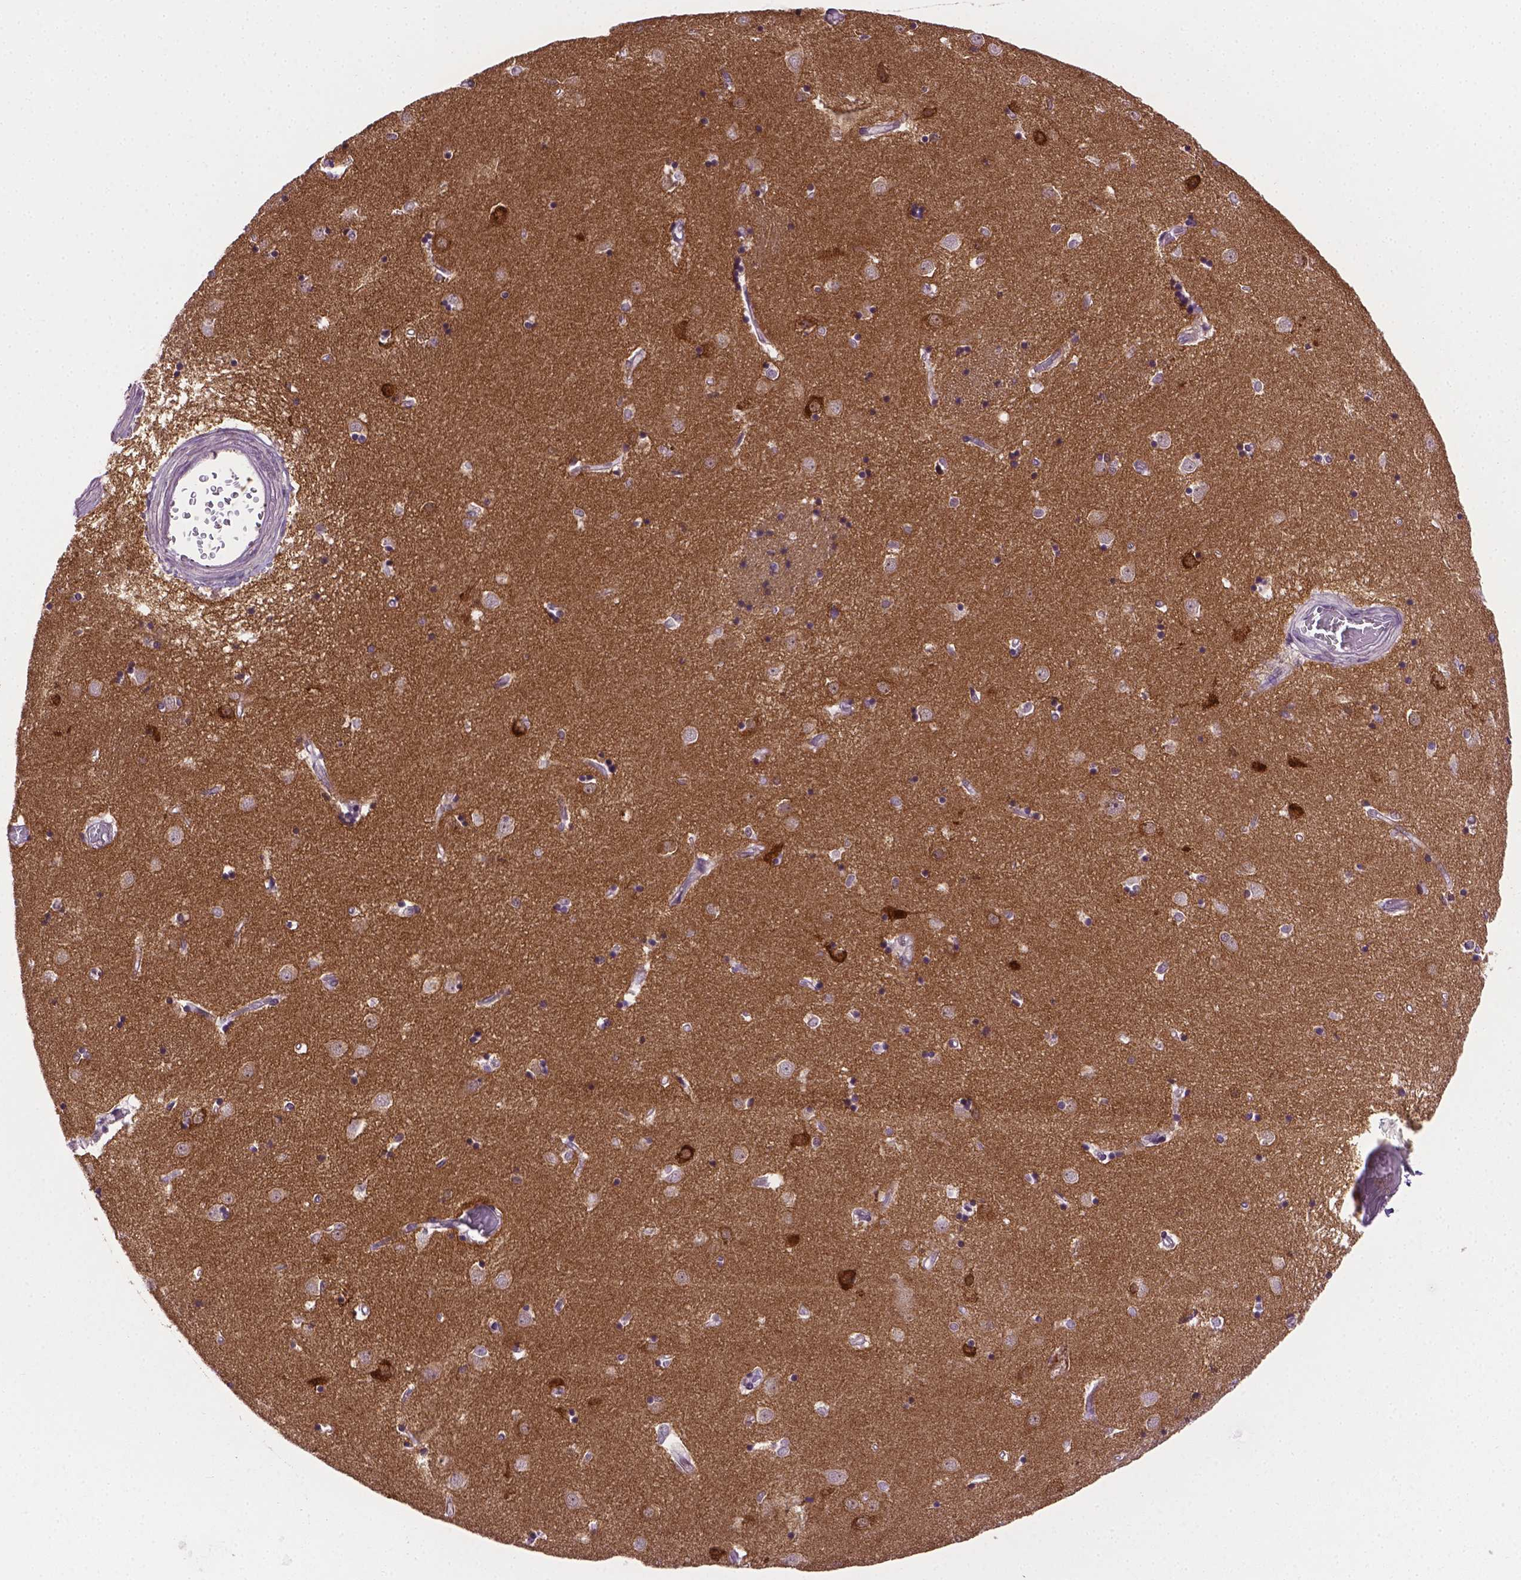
{"staining": {"intensity": "weak", "quantity": "<25%", "location": "cytoplasmic/membranous"}, "tissue": "caudate", "cell_type": "Glial cells", "image_type": "normal", "snomed": [{"axis": "morphology", "description": "Normal tissue, NOS"}, {"axis": "topography", "description": "Lateral ventricle wall"}], "caption": "Glial cells are negative for protein expression in normal human caudate. (IHC, brightfield microscopy, high magnification).", "gene": "ABI2", "patient": {"sex": "male", "age": 54}}